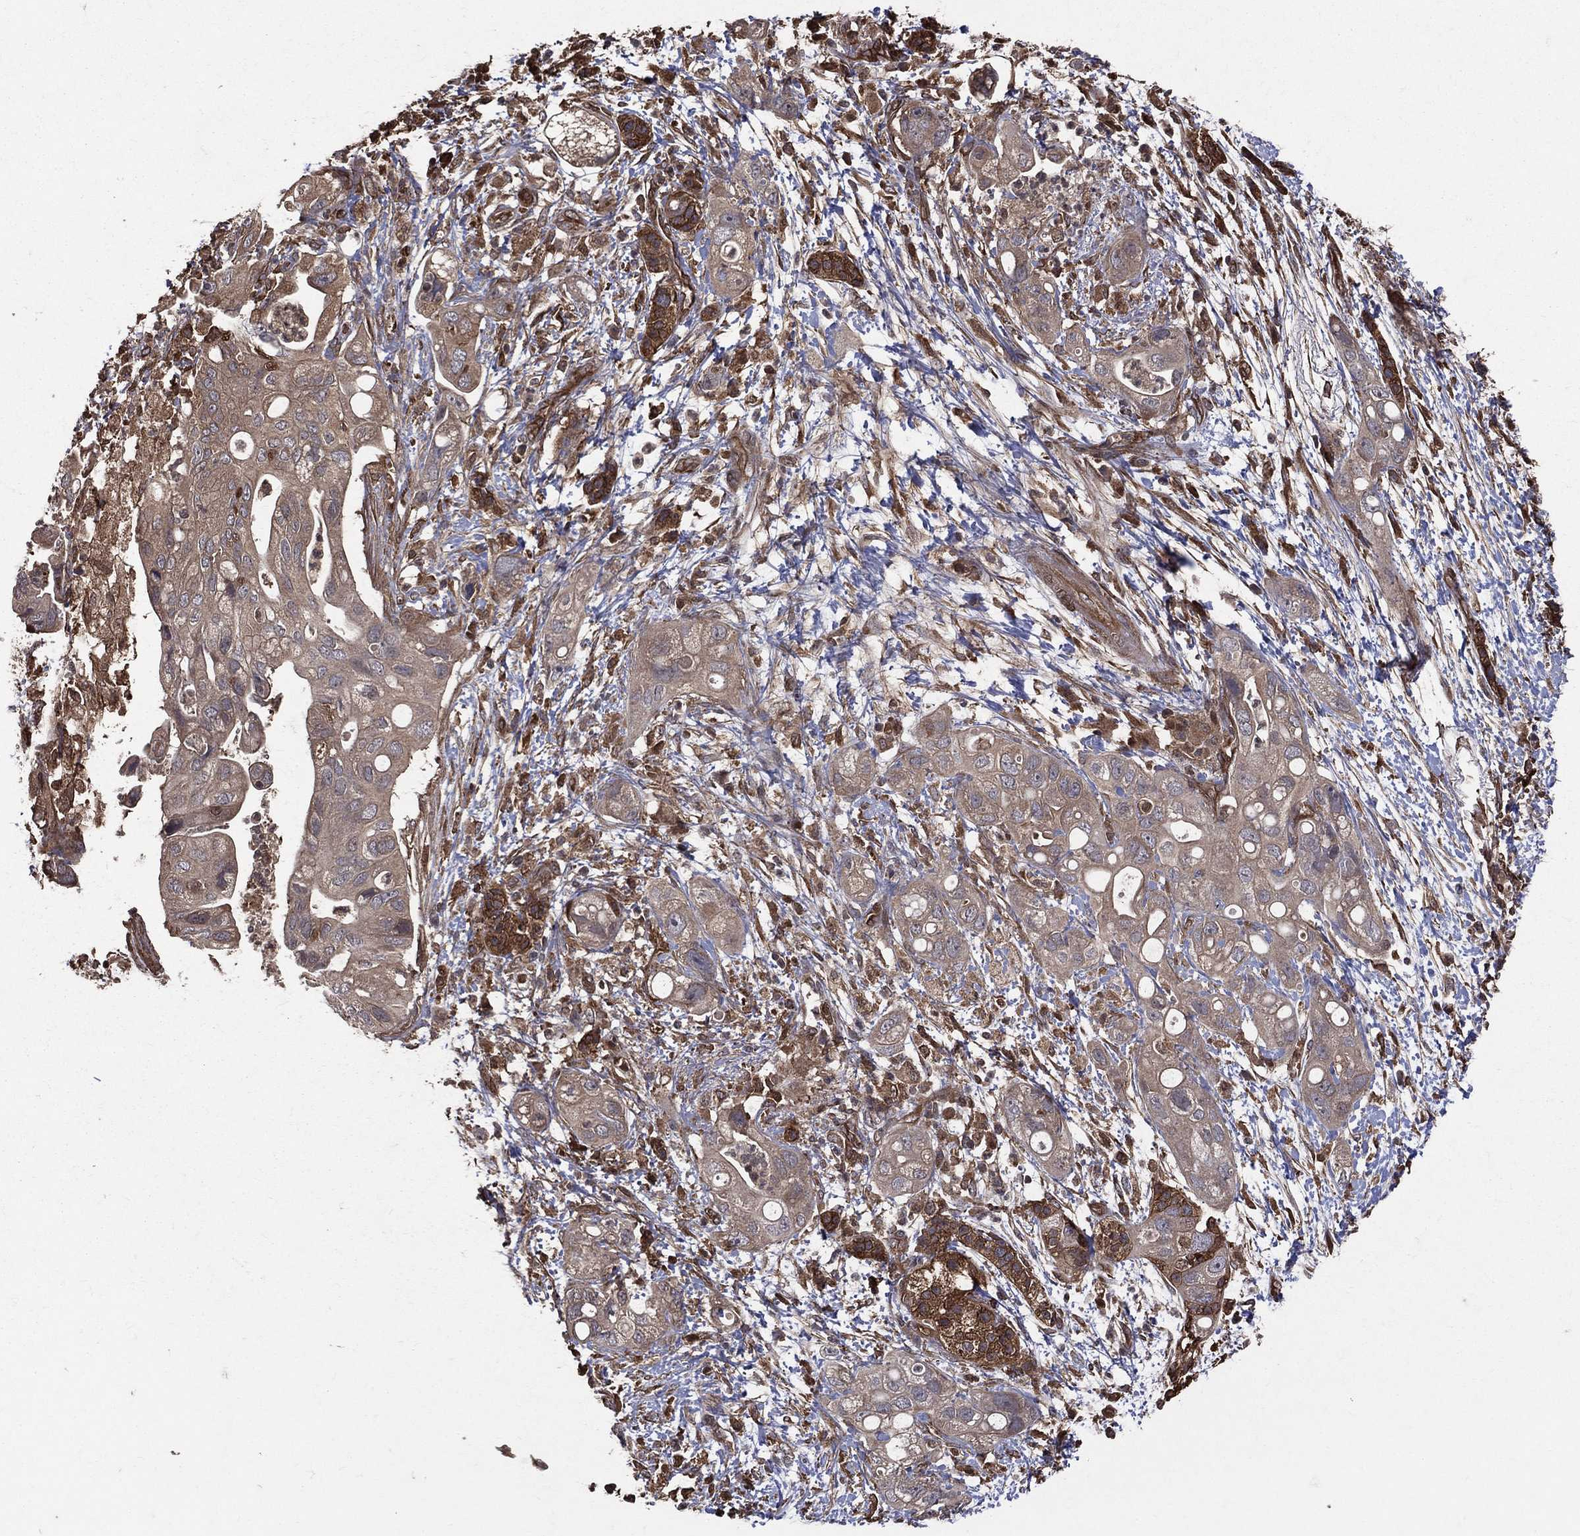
{"staining": {"intensity": "weak", "quantity": "<25%", "location": "cytoplasmic/membranous"}, "tissue": "pancreatic cancer", "cell_type": "Tumor cells", "image_type": "cancer", "snomed": [{"axis": "morphology", "description": "Adenocarcinoma, NOS"}, {"axis": "topography", "description": "Pancreas"}], "caption": "Tumor cells are negative for protein expression in human pancreatic adenocarcinoma. (DAB IHC with hematoxylin counter stain).", "gene": "DPYSL2", "patient": {"sex": "female", "age": 72}}